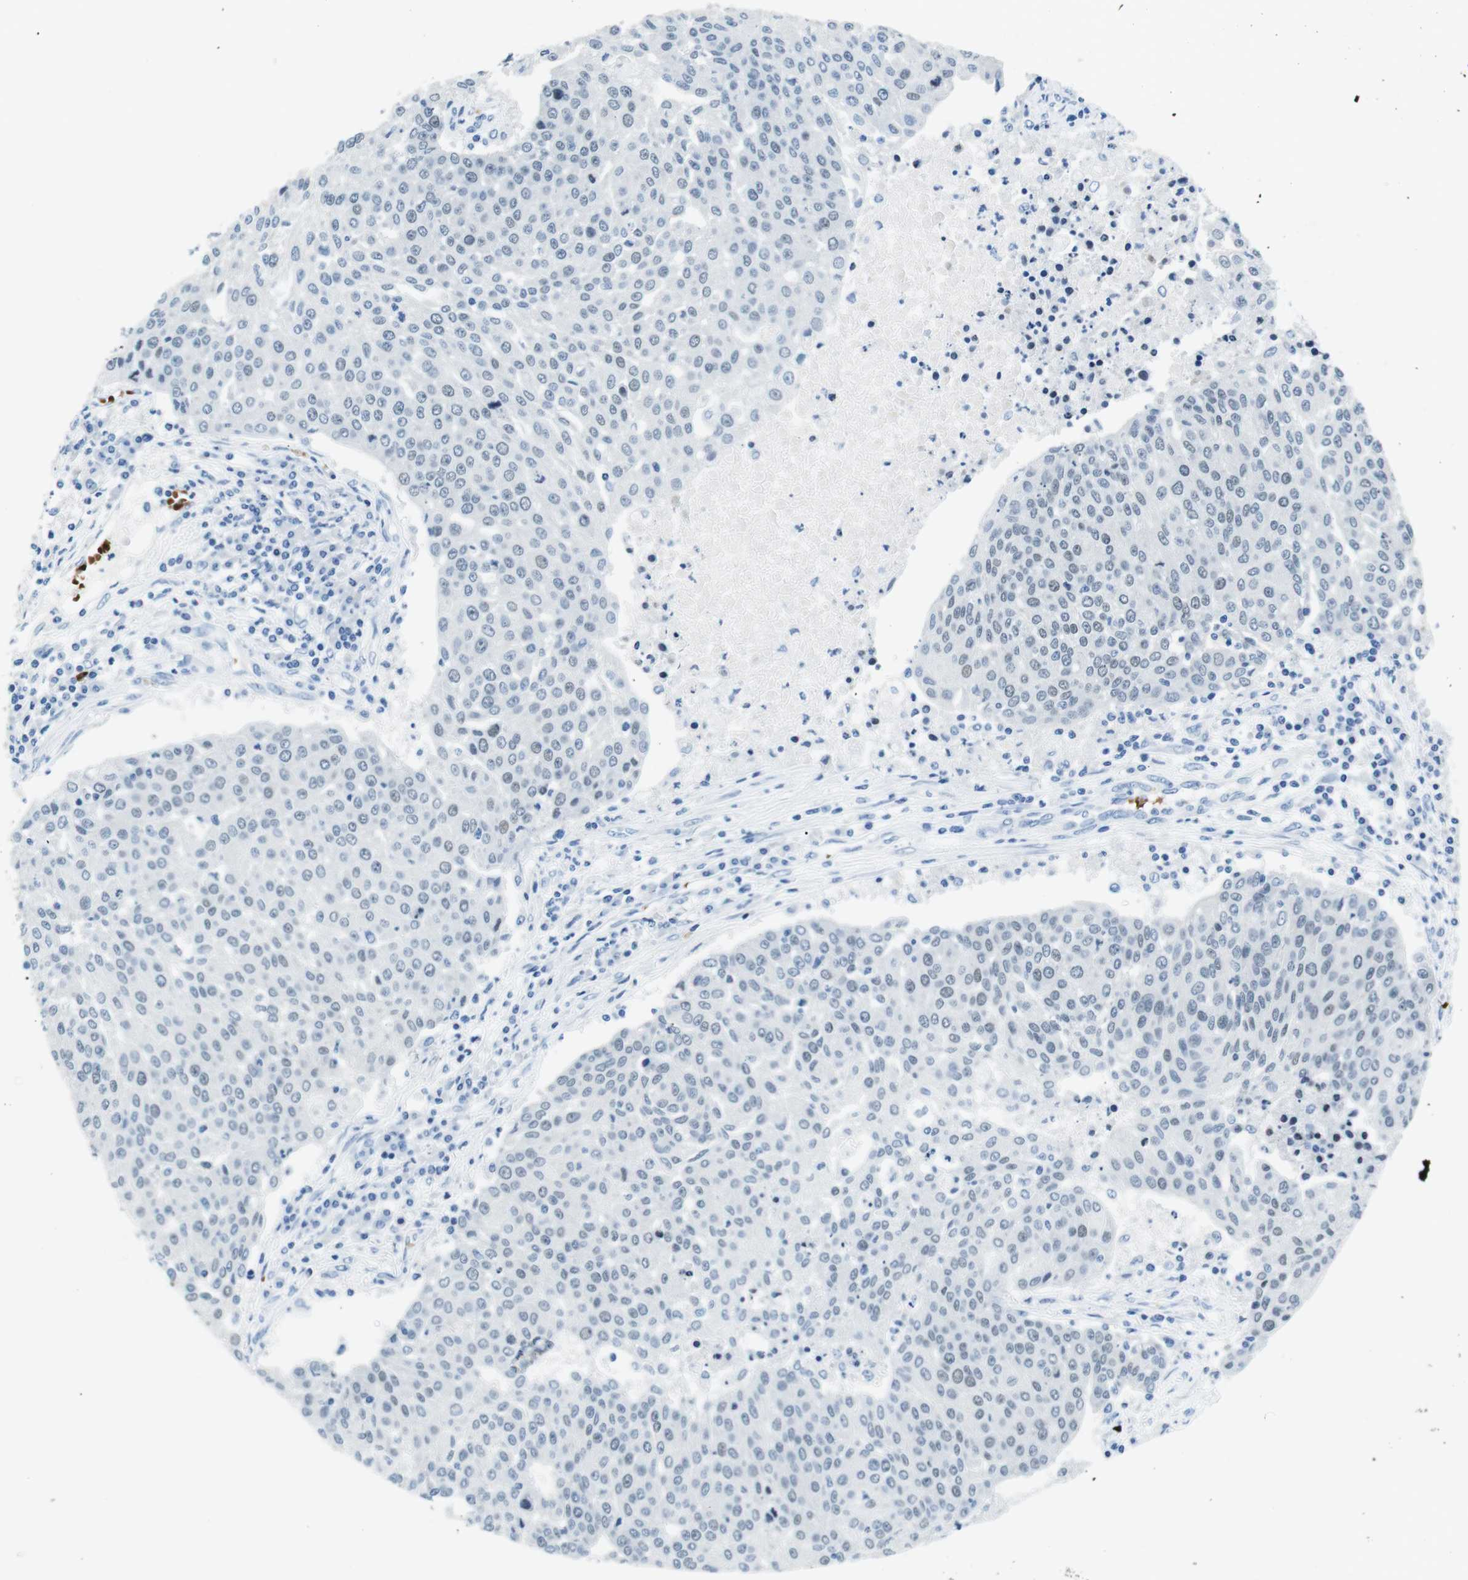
{"staining": {"intensity": "negative", "quantity": "none", "location": "none"}, "tissue": "urothelial cancer", "cell_type": "Tumor cells", "image_type": "cancer", "snomed": [{"axis": "morphology", "description": "Urothelial carcinoma, High grade"}, {"axis": "topography", "description": "Urinary bladder"}], "caption": "Urothelial carcinoma (high-grade) was stained to show a protein in brown. There is no significant positivity in tumor cells.", "gene": "TFAP2C", "patient": {"sex": "female", "age": 85}}